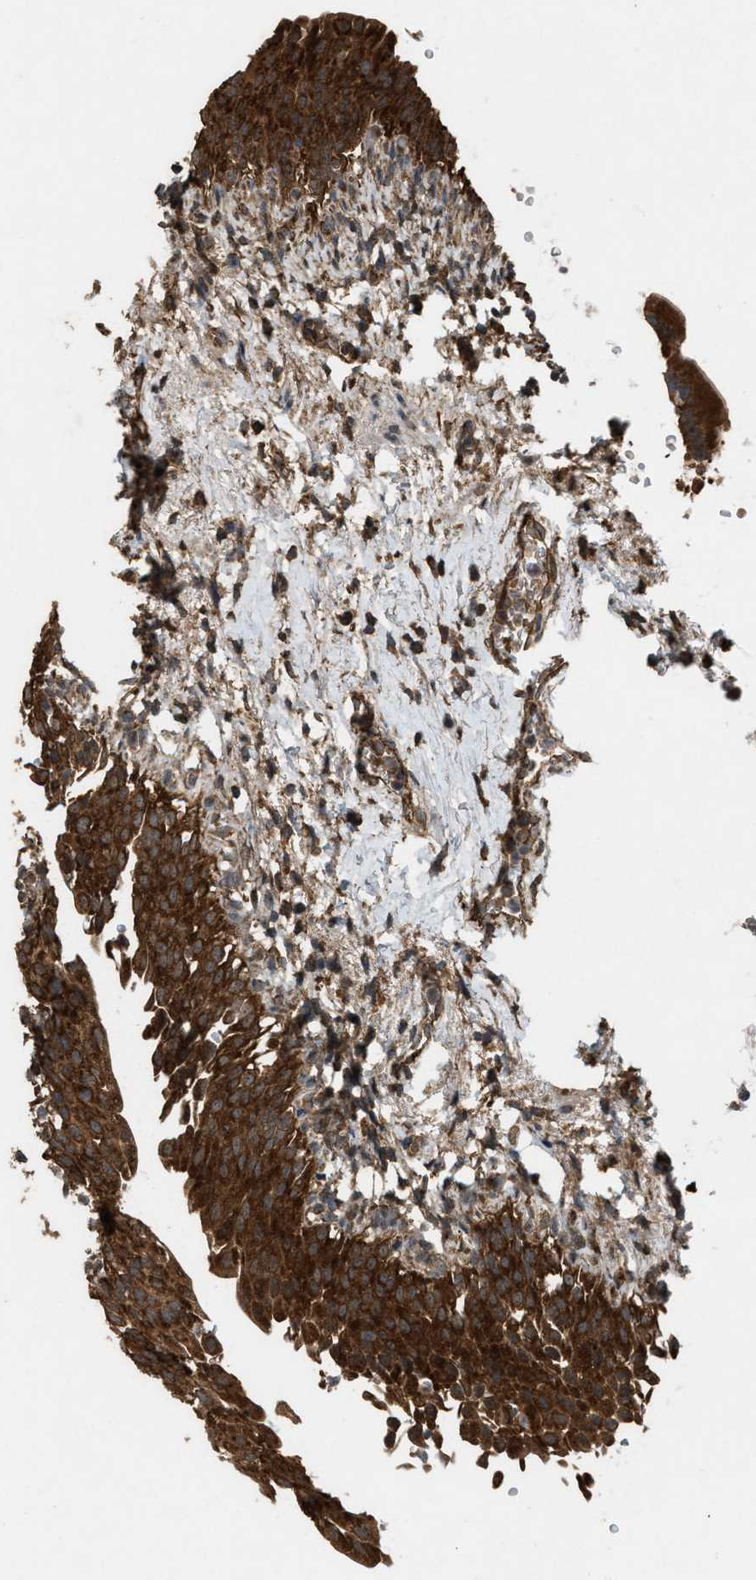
{"staining": {"intensity": "strong", "quantity": ">75%", "location": "cytoplasmic/membranous"}, "tissue": "urinary bladder", "cell_type": "Urothelial cells", "image_type": "normal", "snomed": [{"axis": "morphology", "description": "Normal tissue, NOS"}, {"axis": "topography", "description": "Urinary bladder"}], "caption": "Urothelial cells reveal strong cytoplasmic/membranous staining in about >75% of cells in benign urinary bladder.", "gene": "ARHGEF5", "patient": {"sex": "female", "age": 60}}